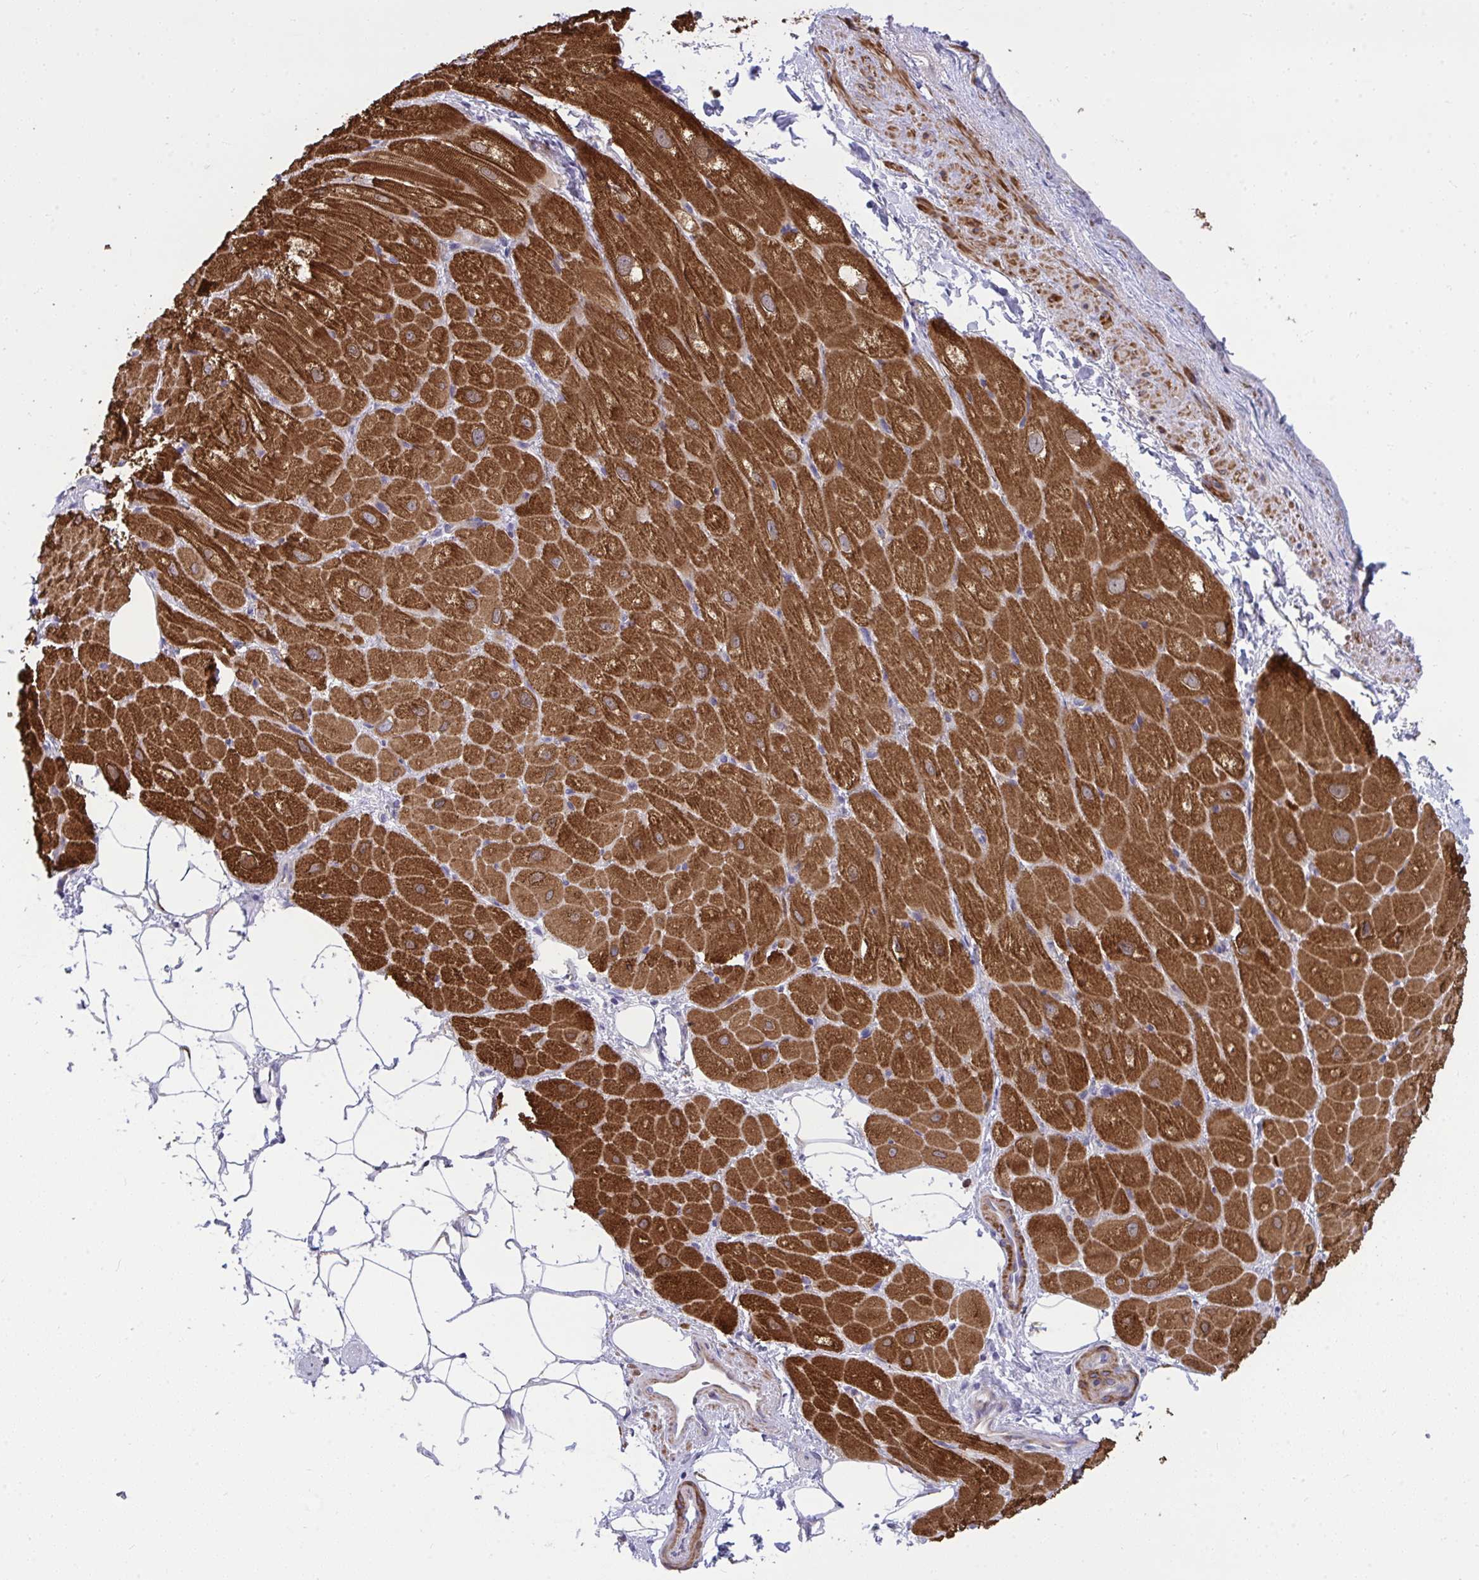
{"staining": {"intensity": "strong", "quantity": ">75%", "location": "cytoplasmic/membranous"}, "tissue": "heart muscle", "cell_type": "Cardiomyocytes", "image_type": "normal", "snomed": [{"axis": "morphology", "description": "Normal tissue, NOS"}, {"axis": "topography", "description": "Heart"}], "caption": "A histopathology image of human heart muscle stained for a protein exhibits strong cytoplasmic/membranous brown staining in cardiomyocytes.", "gene": "PIGZ", "patient": {"sex": "male", "age": 62}}